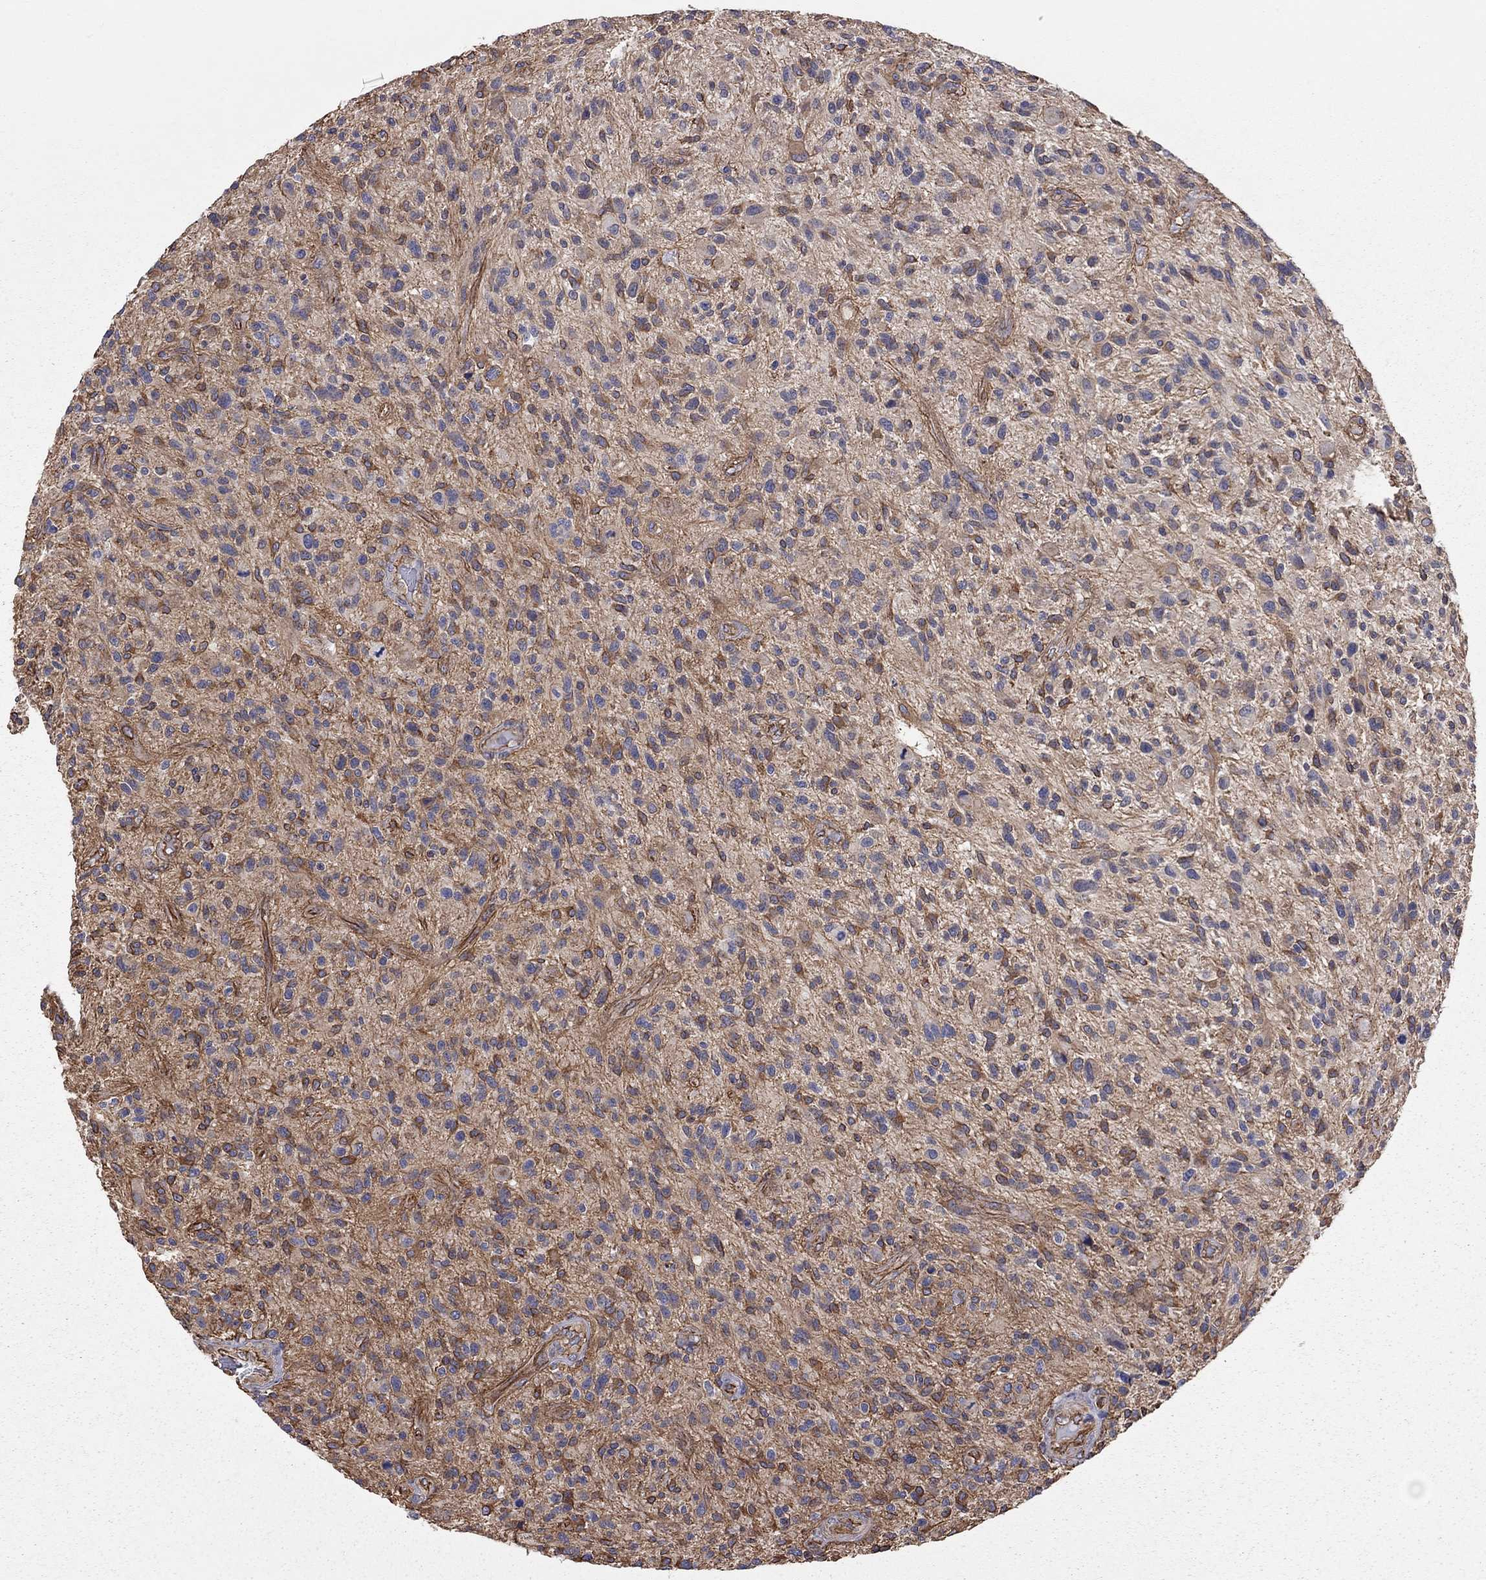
{"staining": {"intensity": "negative", "quantity": "none", "location": "none"}, "tissue": "glioma", "cell_type": "Tumor cells", "image_type": "cancer", "snomed": [{"axis": "morphology", "description": "Glioma, malignant, High grade"}, {"axis": "topography", "description": "Brain"}], "caption": "This is an IHC micrograph of glioma. There is no staining in tumor cells.", "gene": "BICDL2", "patient": {"sex": "male", "age": 47}}